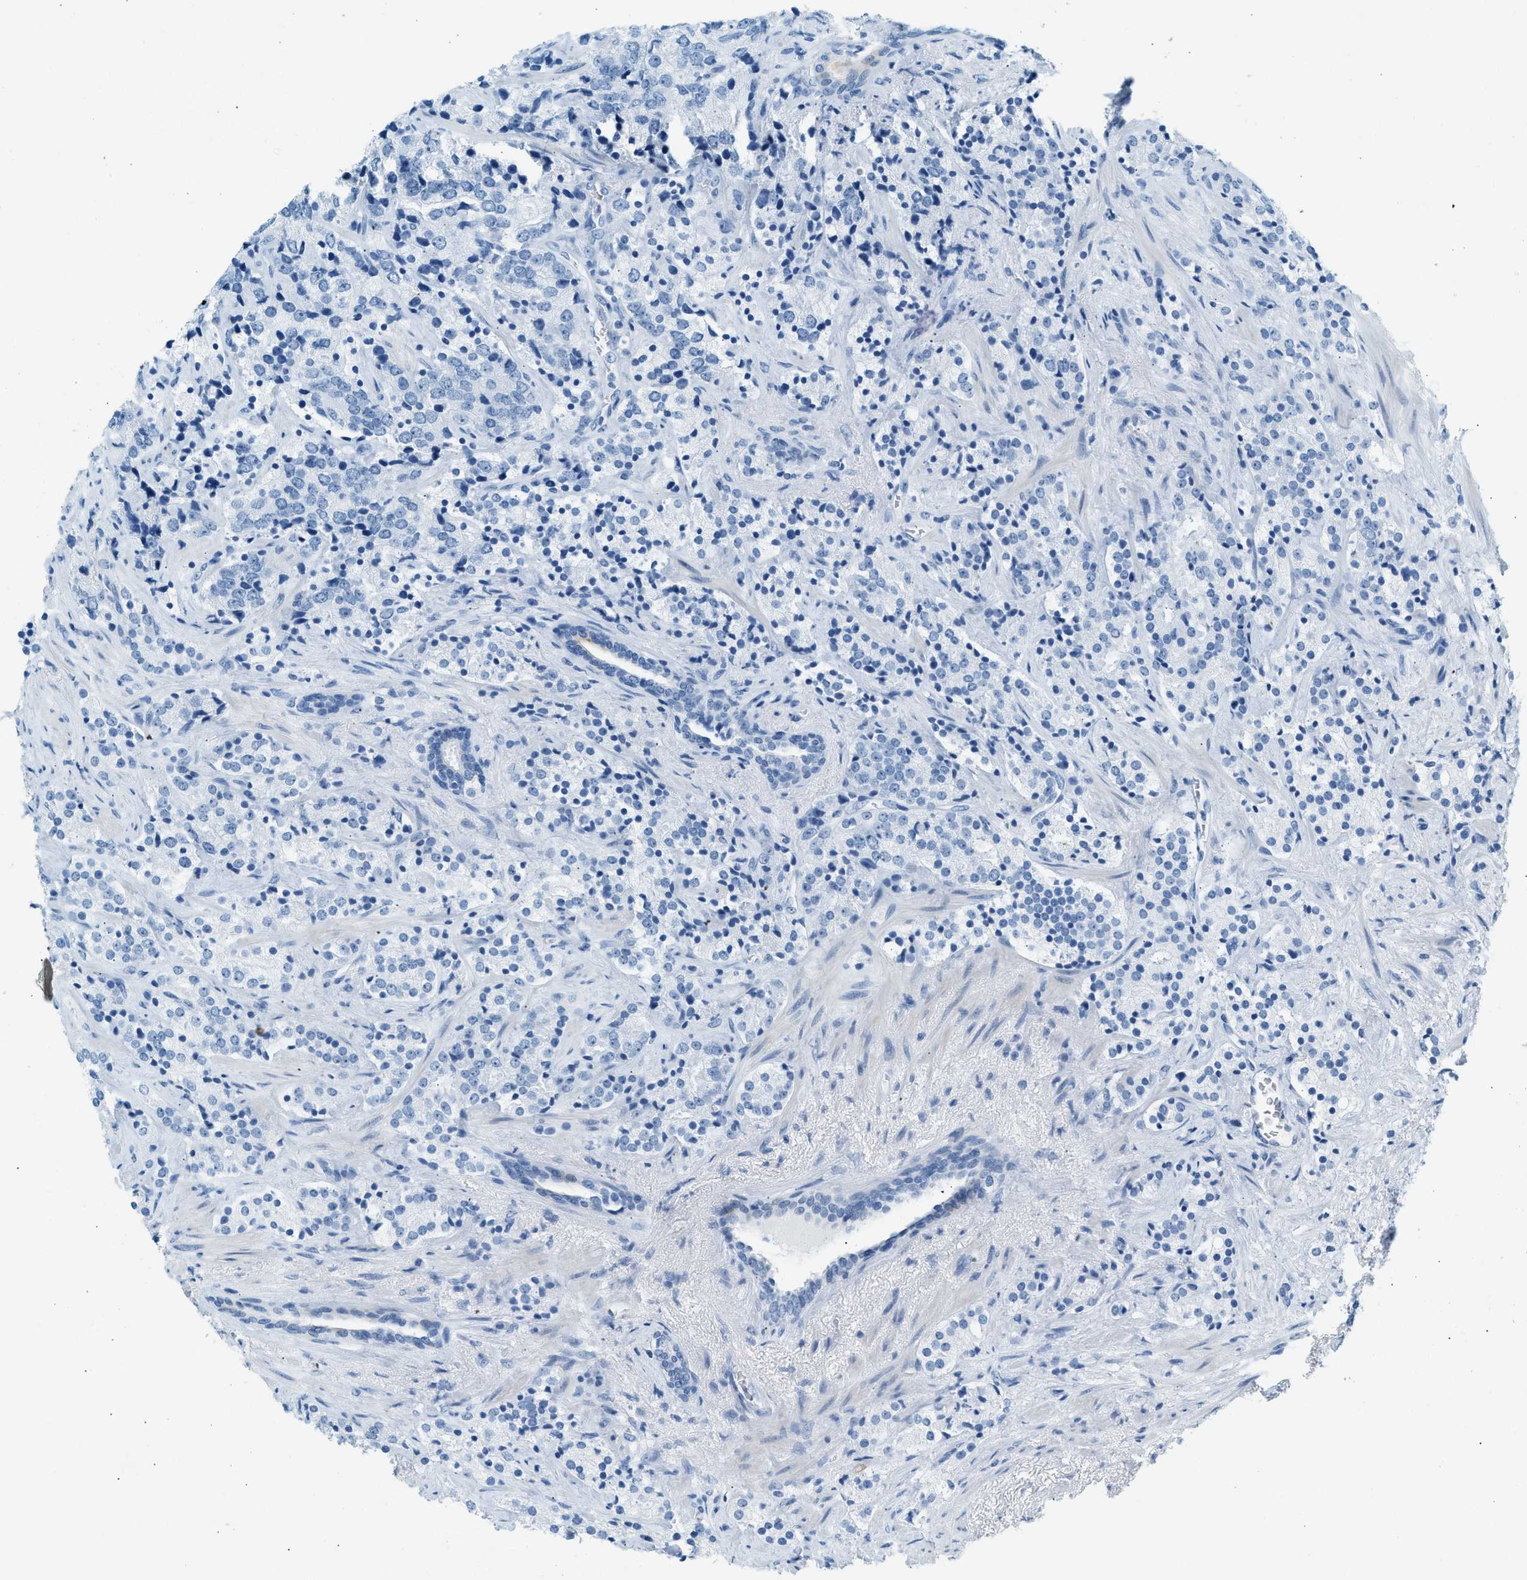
{"staining": {"intensity": "negative", "quantity": "none", "location": "none"}, "tissue": "prostate cancer", "cell_type": "Tumor cells", "image_type": "cancer", "snomed": [{"axis": "morphology", "description": "Adenocarcinoma, High grade"}, {"axis": "topography", "description": "Prostate"}], "caption": "The micrograph reveals no significant expression in tumor cells of prostate high-grade adenocarcinoma.", "gene": "HHATL", "patient": {"sex": "male", "age": 71}}